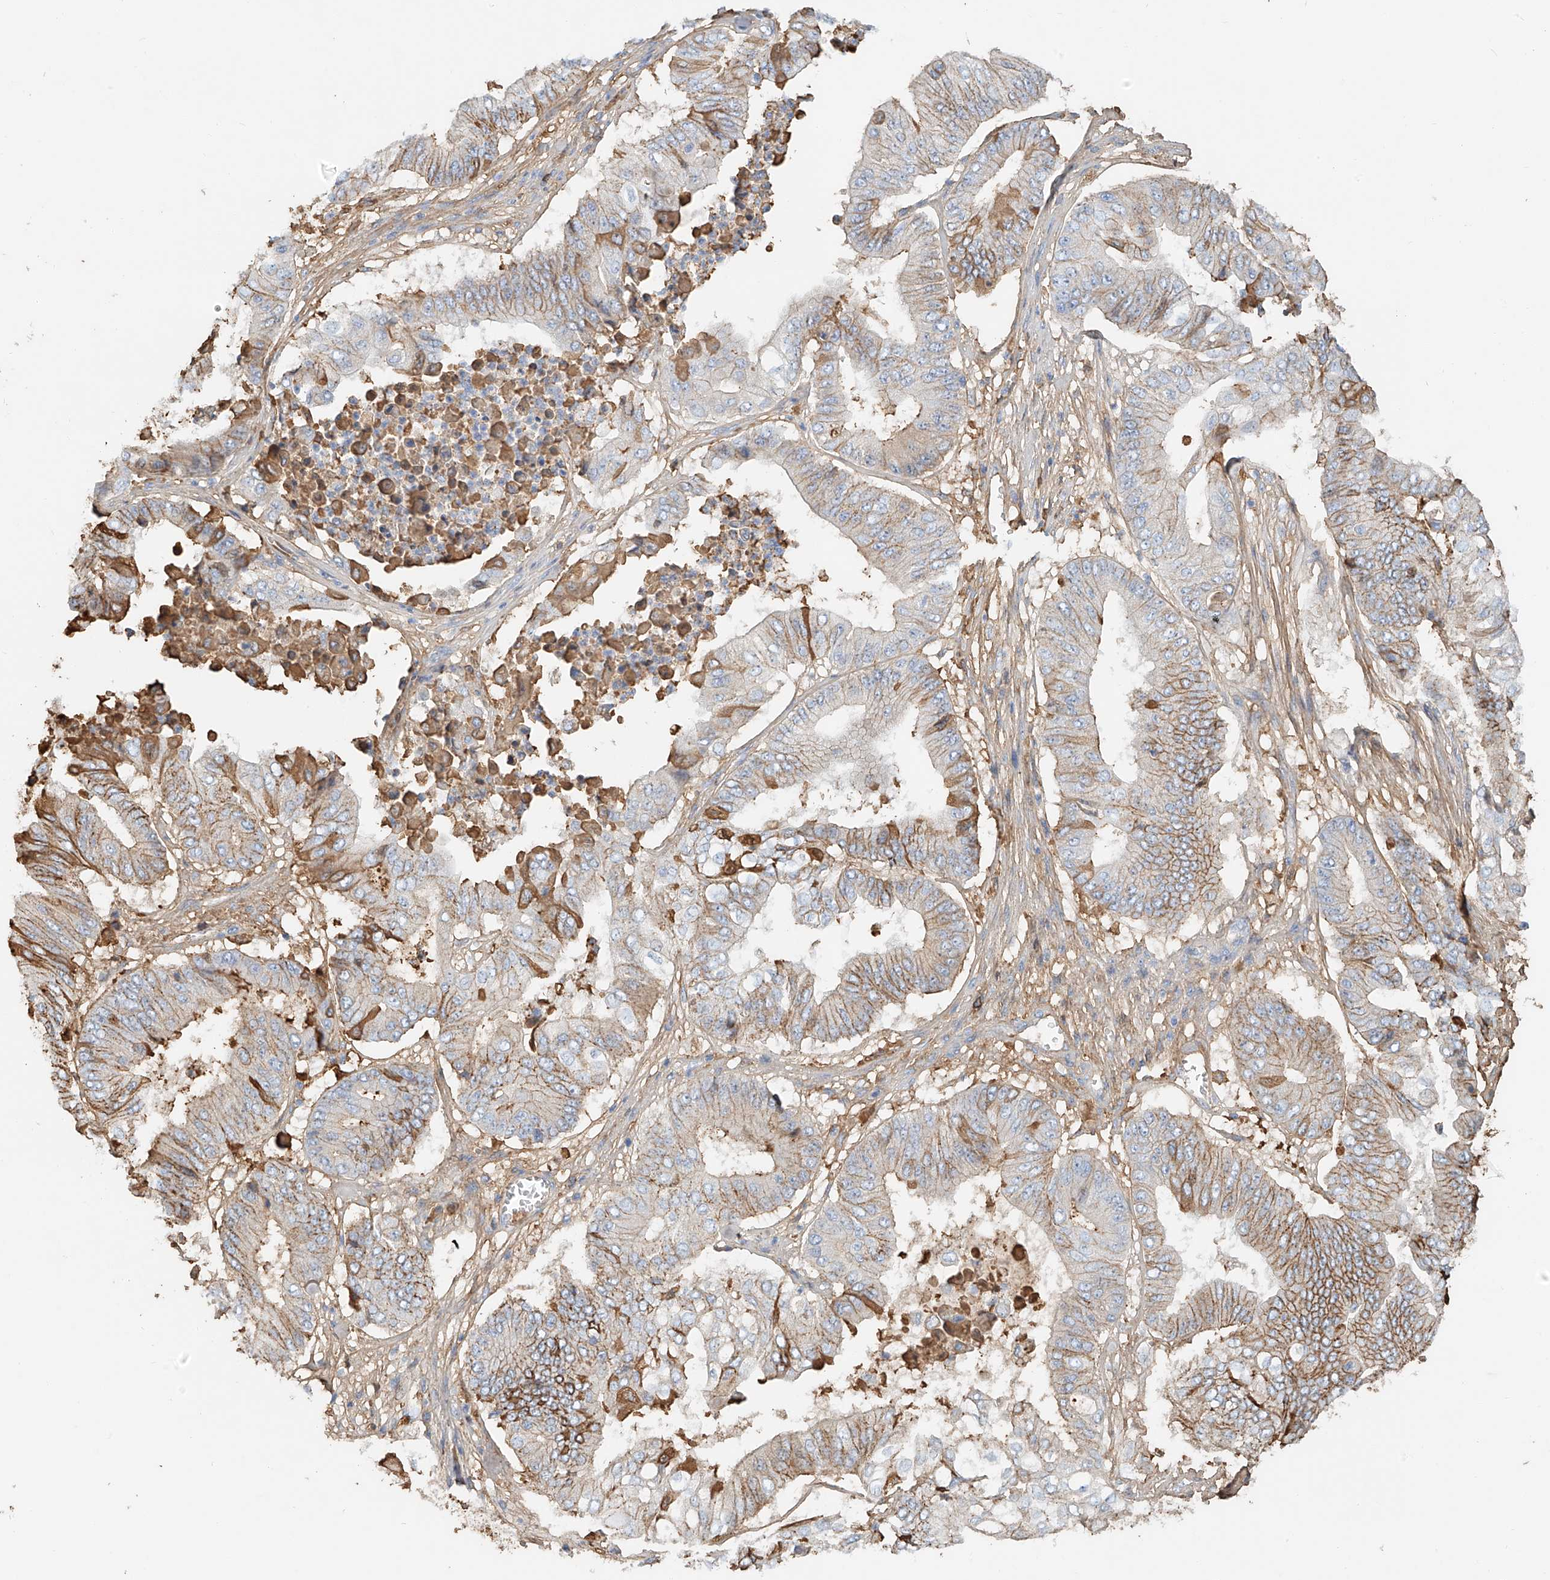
{"staining": {"intensity": "moderate", "quantity": "25%-75%", "location": "cytoplasmic/membranous"}, "tissue": "pancreatic cancer", "cell_type": "Tumor cells", "image_type": "cancer", "snomed": [{"axis": "morphology", "description": "Adenocarcinoma, NOS"}, {"axis": "topography", "description": "Pancreas"}], "caption": "Pancreatic adenocarcinoma tissue reveals moderate cytoplasmic/membranous expression in approximately 25%-75% of tumor cells", "gene": "ZFP30", "patient": {"sex": "female", "age": 77}}